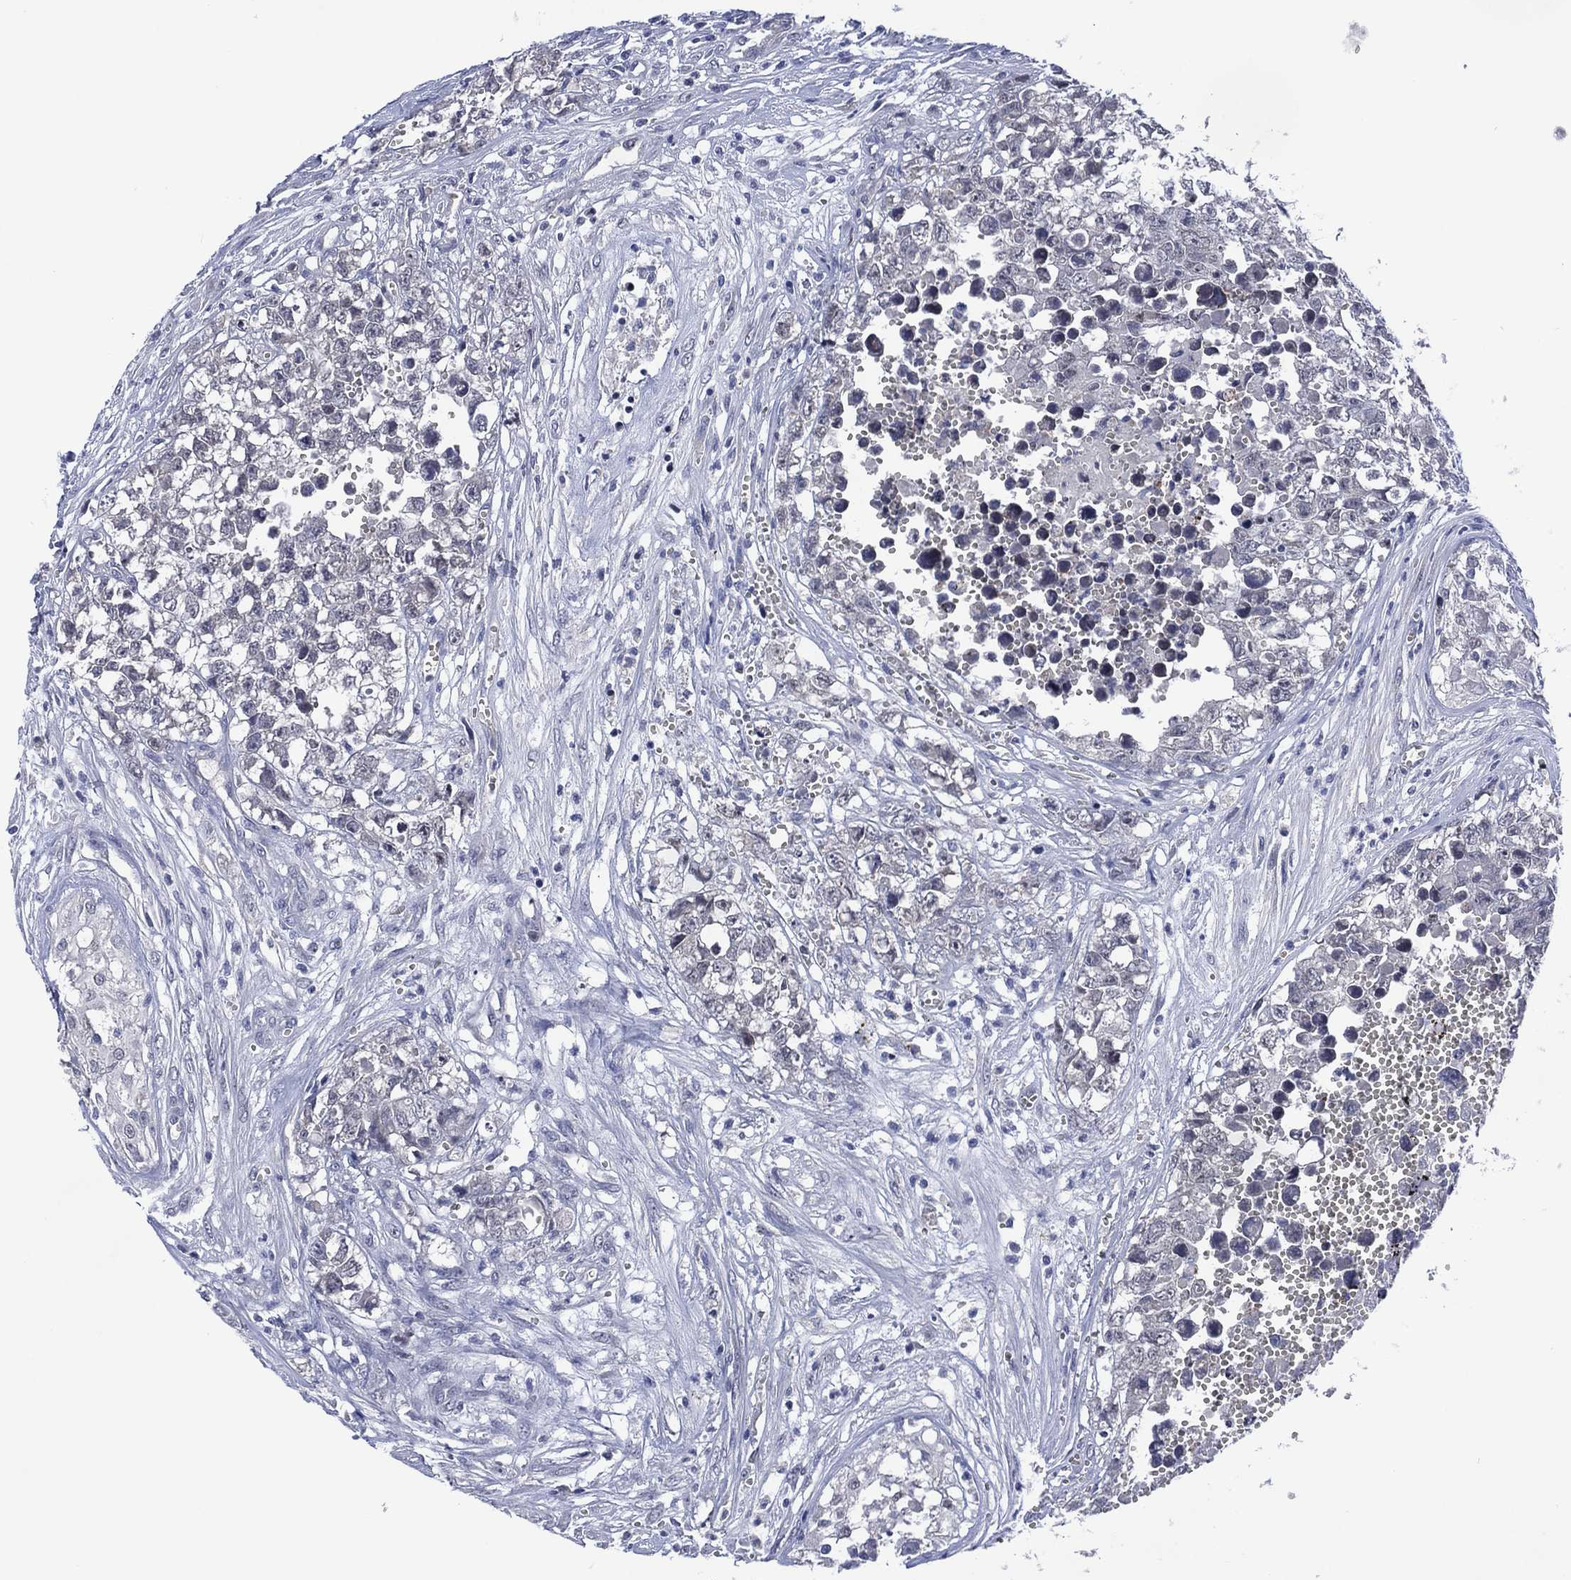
{"staining": {"intensity": "negative", "quantity": "none", "location": "none"}, "tissue": "testis cancer", "cell_type": "Tumor cells", "image_type": "cancer", "snomed": [{"axis": "morphology", "description": "Seminoma, NOS"}, {"axis": "morphology", "description": "Carcinoma, Embryonal, NOS"}, {"axis": "topography", "description": "Testis"}], "caption": "Immunohistochemical staining of human testis embryonal carcinoma reveals no significant expression in tumor cells.", "gene": "USP26", "patient": {"sex": "male", "age": 22}}